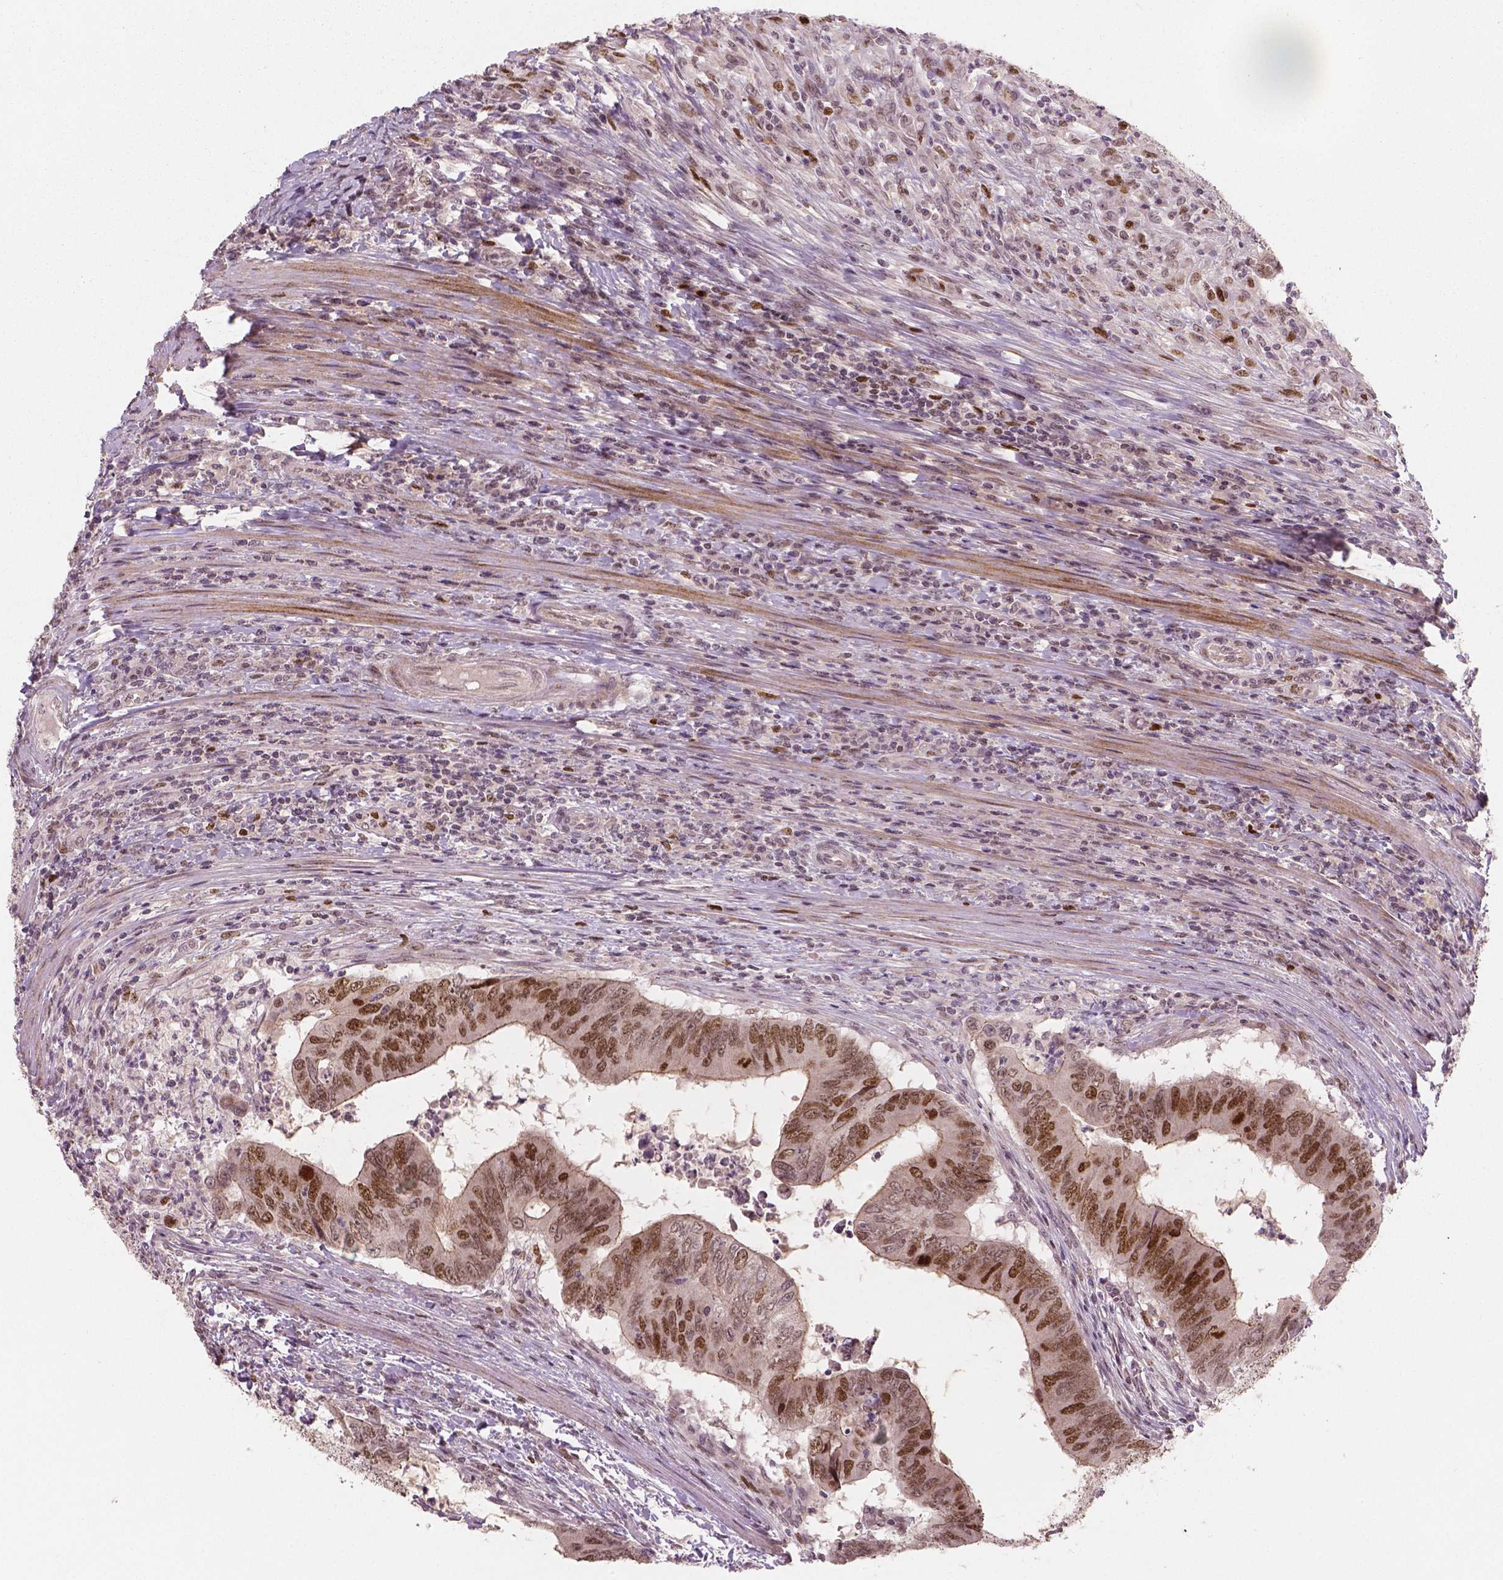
{"staining": {"intensity": "moderate", "quantity": ">75%", "location": "cytoplasmic/membranous,nuclear"}, "tissue": "colorectal cancer", "cell_type": "Tumor cells", "image_type": "cancer", "snomed": [{"axis": "morphology", "description": "Adenocarcinoma, NOS"}, {"axis": "topography", "description": "Colon"}], "caption": "Colorectal cancer stained with a protein marker reveals moderate staining in tumor cells.", "gene": "NSD2", "patient": {"sex": "male", "age": 53}}